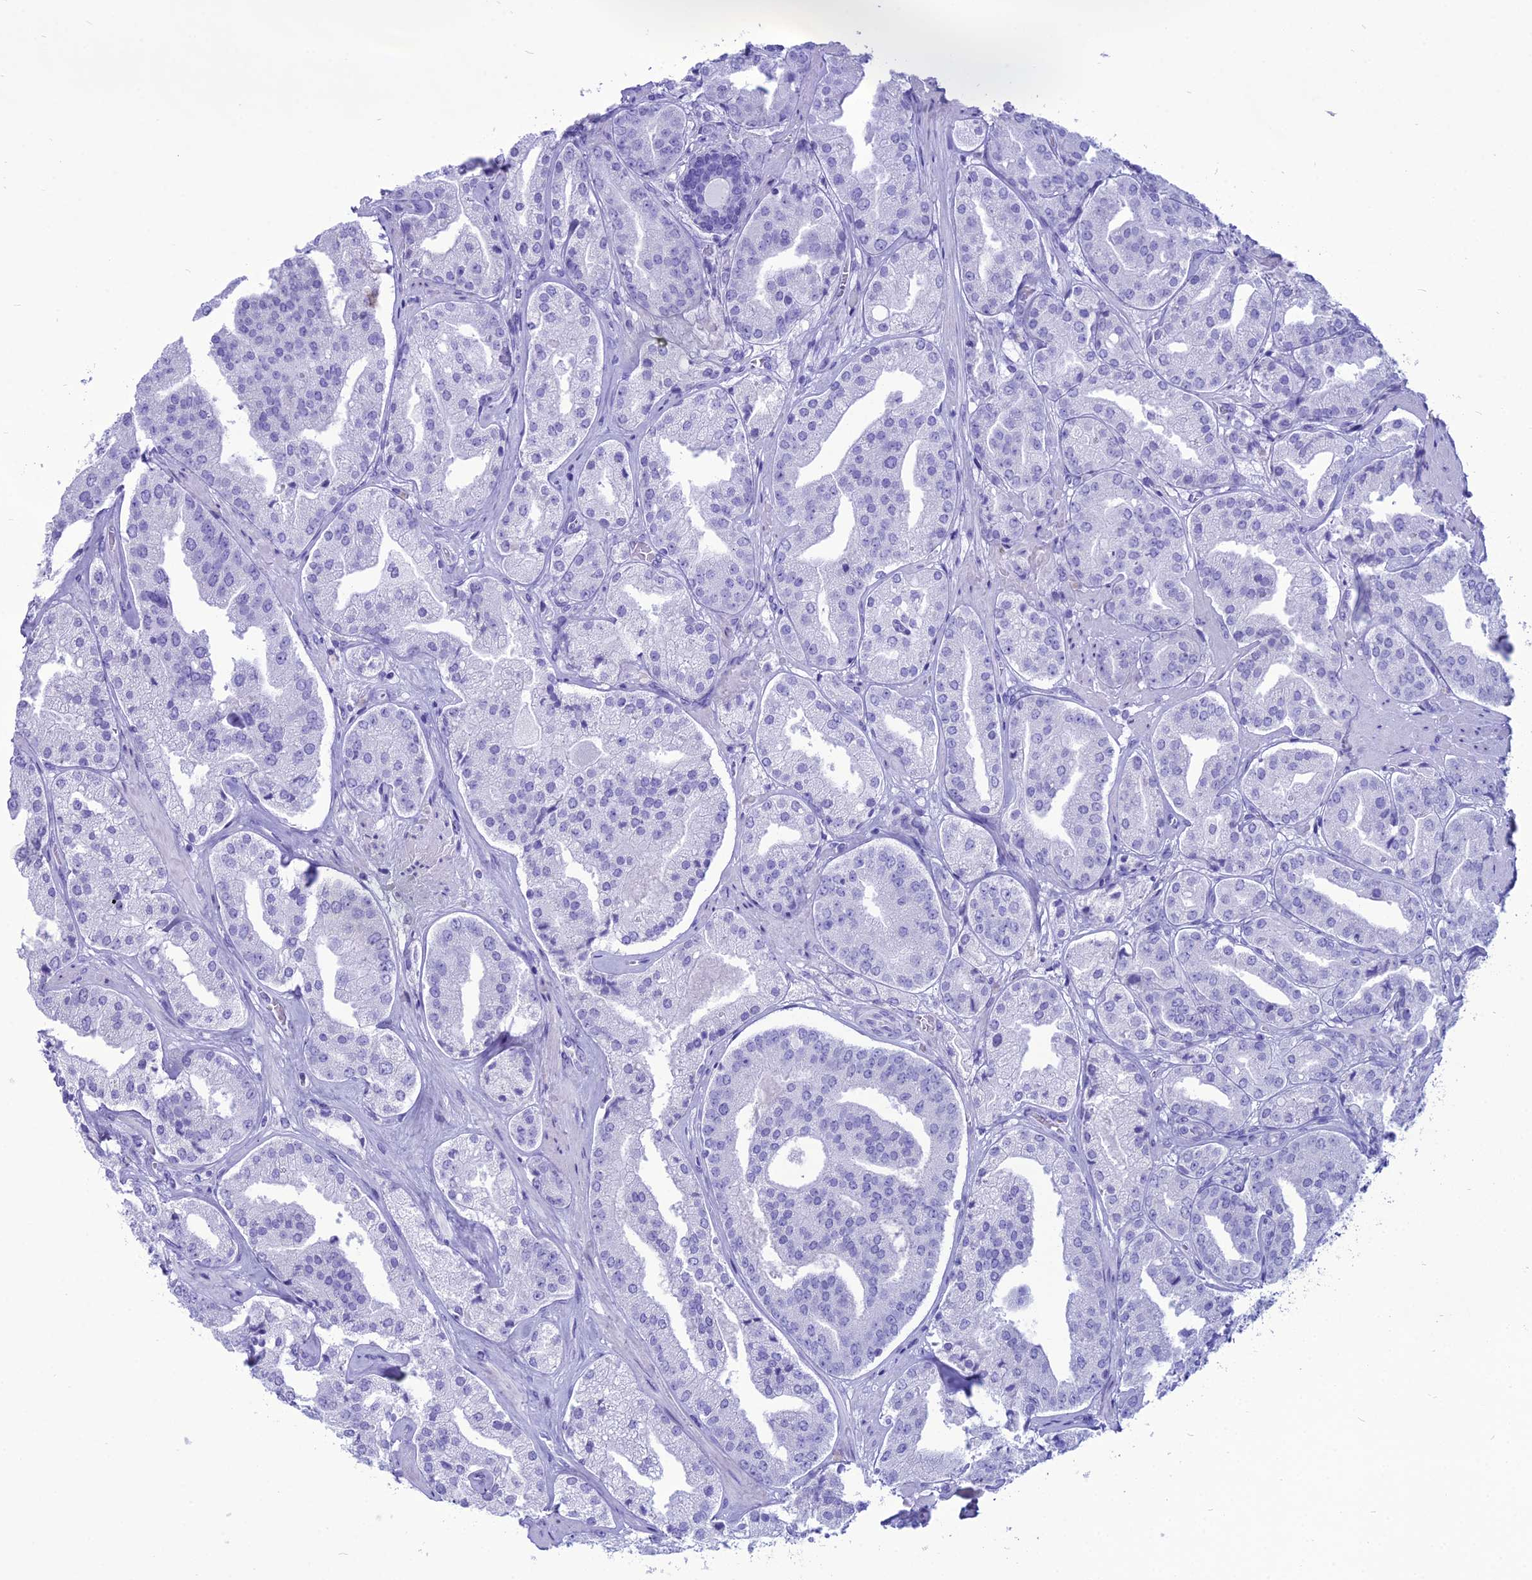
{"staining": {"intensity": "negative", "quantity": "none", "location": "none"}, "tissue": "prostate cancer", "cell_type": "Tumor cells", "image_type": "cancer", "snomed": [{"axis": "morphology", "description": "Adenocarcinoma, High grade"}, {"axis": "topography", "description": "Prostate"}], "caption": "Histopathology image shows no significant protein positivity in tumor cells of prostate high-grade adenocarcinoma.", "gene": "PNMA5", "patient": {"sex": "male", "age": 63}}